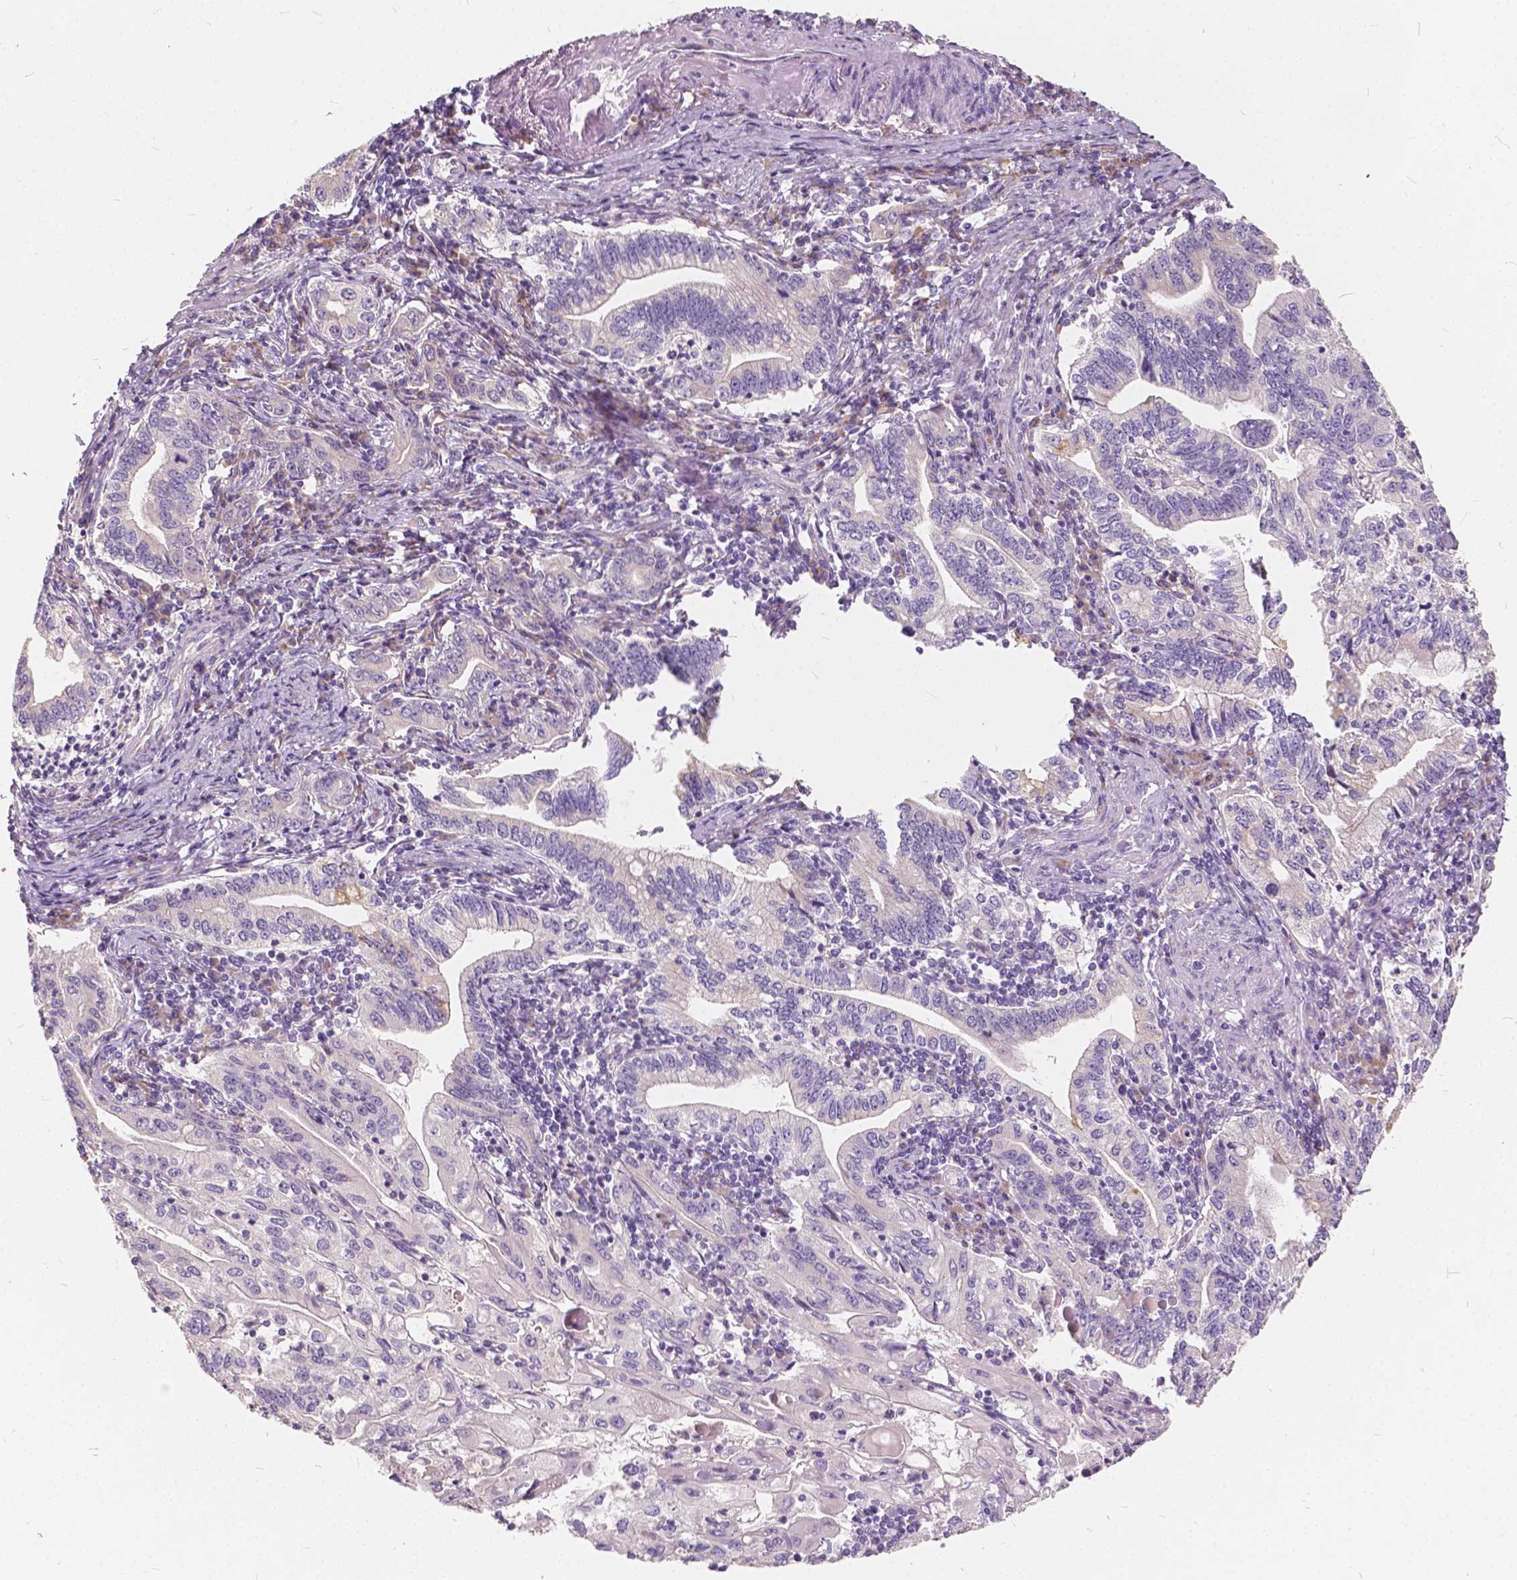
{"staining": {"intensity": "negative", "quantity": "none", "location": "none"}, "tissue": "stomach cancer", "cell_type": "Tumor cells", "image_type": "cancer", "snomed": [{"axis": "morphology", "description": "Adenocarcinoma, NOS"}, {"axis": "topography", "description": "Stomach, lower"}], "caption": "Immunohistochemical staining of human adenocarcinoma (stomach) displays no significant expression in tumor cells.", "gene": "SLC7A8", "patient": {"sex": "female", "age": 72}}